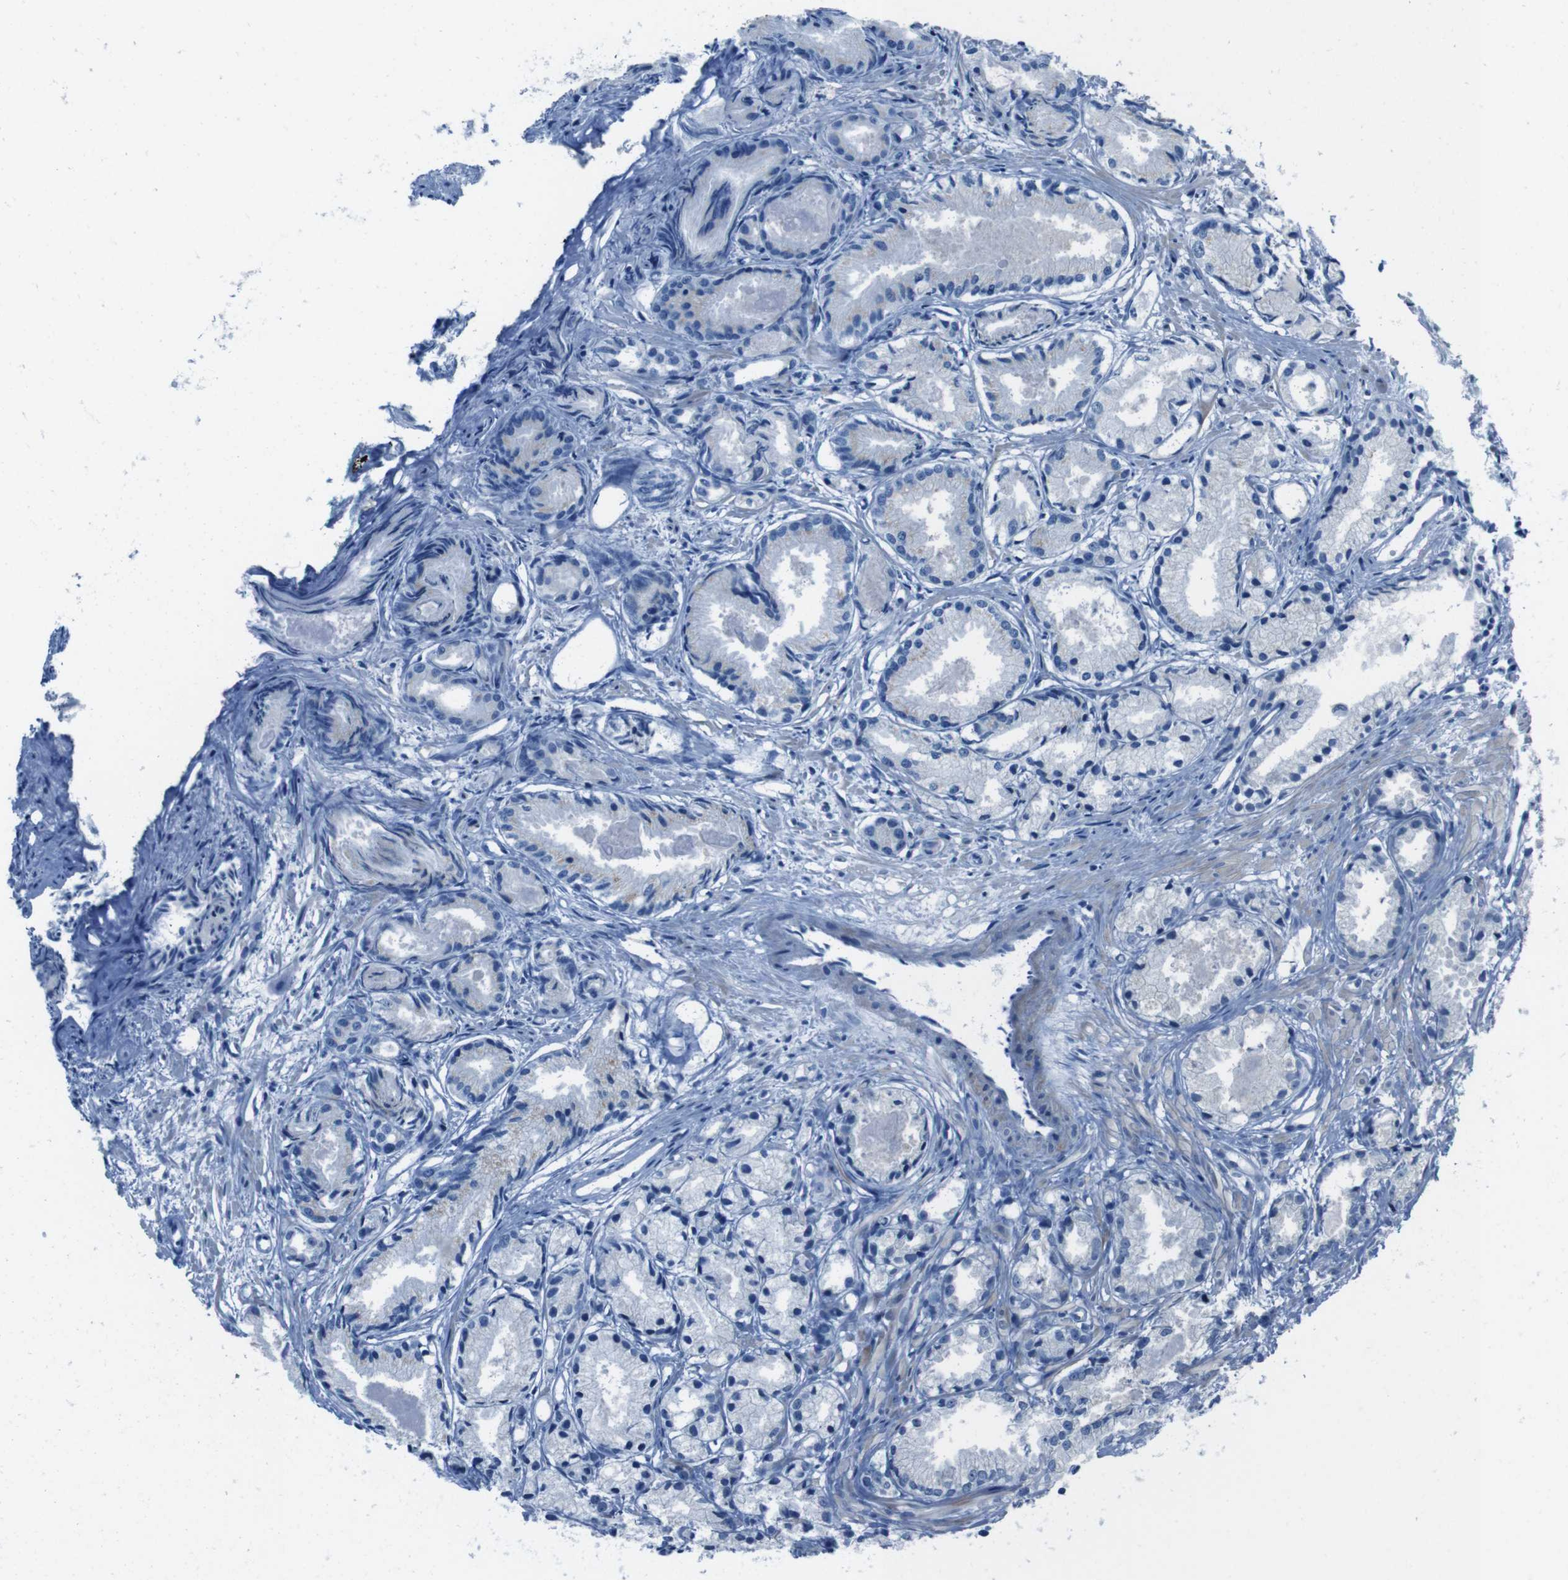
{"staining": {"intensity": "negative", "quantity": "none", "location": "none"}, "tissue": "prostate cancer", "cell_type": "Tumor cells", "image_type": "cancer", "snomed": [{"axis": "morphology", "description": "Adenocarcinoma, Low grade"}, {"axis": "topography", "description": "Prostate"}], "caption": "IHC photomicrograph of human prostate cancer stained for a protein (brown), which reveals no staining in tumor cells.", "gene": "CDHR2", "patient": {"sex": "male", "age": 72}}